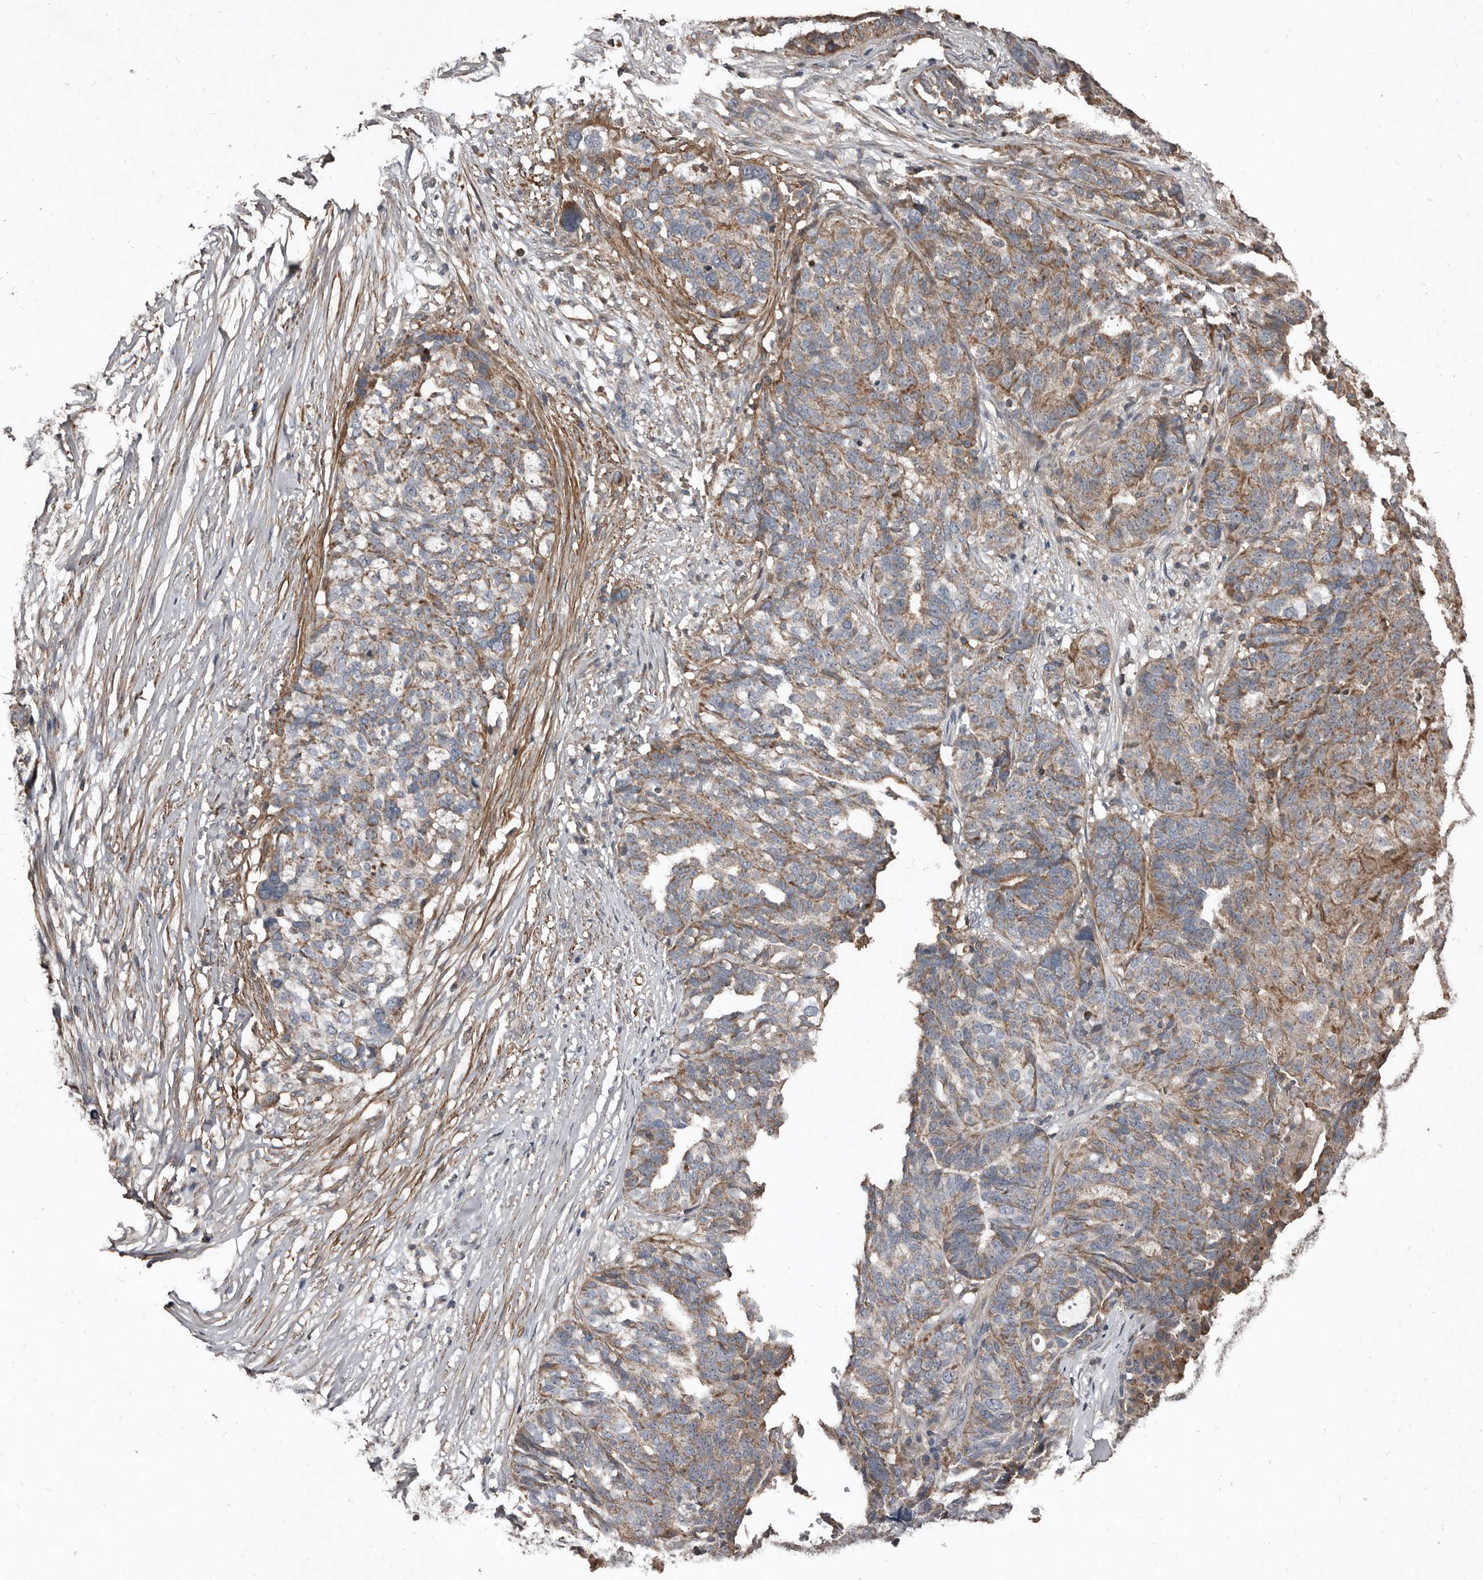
{"staining": {"intensity": "weak", "quantity": "25%-75%", "location": "cytoplasmic/membranous"}, "tissue": "ovarian cancer", "cell_type": "Tumor cells", "image_type": "cancer", "snomed": [{"axis": "morphology", "description": "Cystadenocarcinoma, serous, NOS"}, {"axis": "topography", "description": "Ovary"}], "caption": "This histopathology image reveals immunohistochemistry (IHC) staining of serous cystadenocarcinoma (ovarian), with low weak cytoplasmic/membranous expression in about 25%-75% of tumor cells.", "gene": "GREB1", "patient": {"sex": "female", "age": 59}}